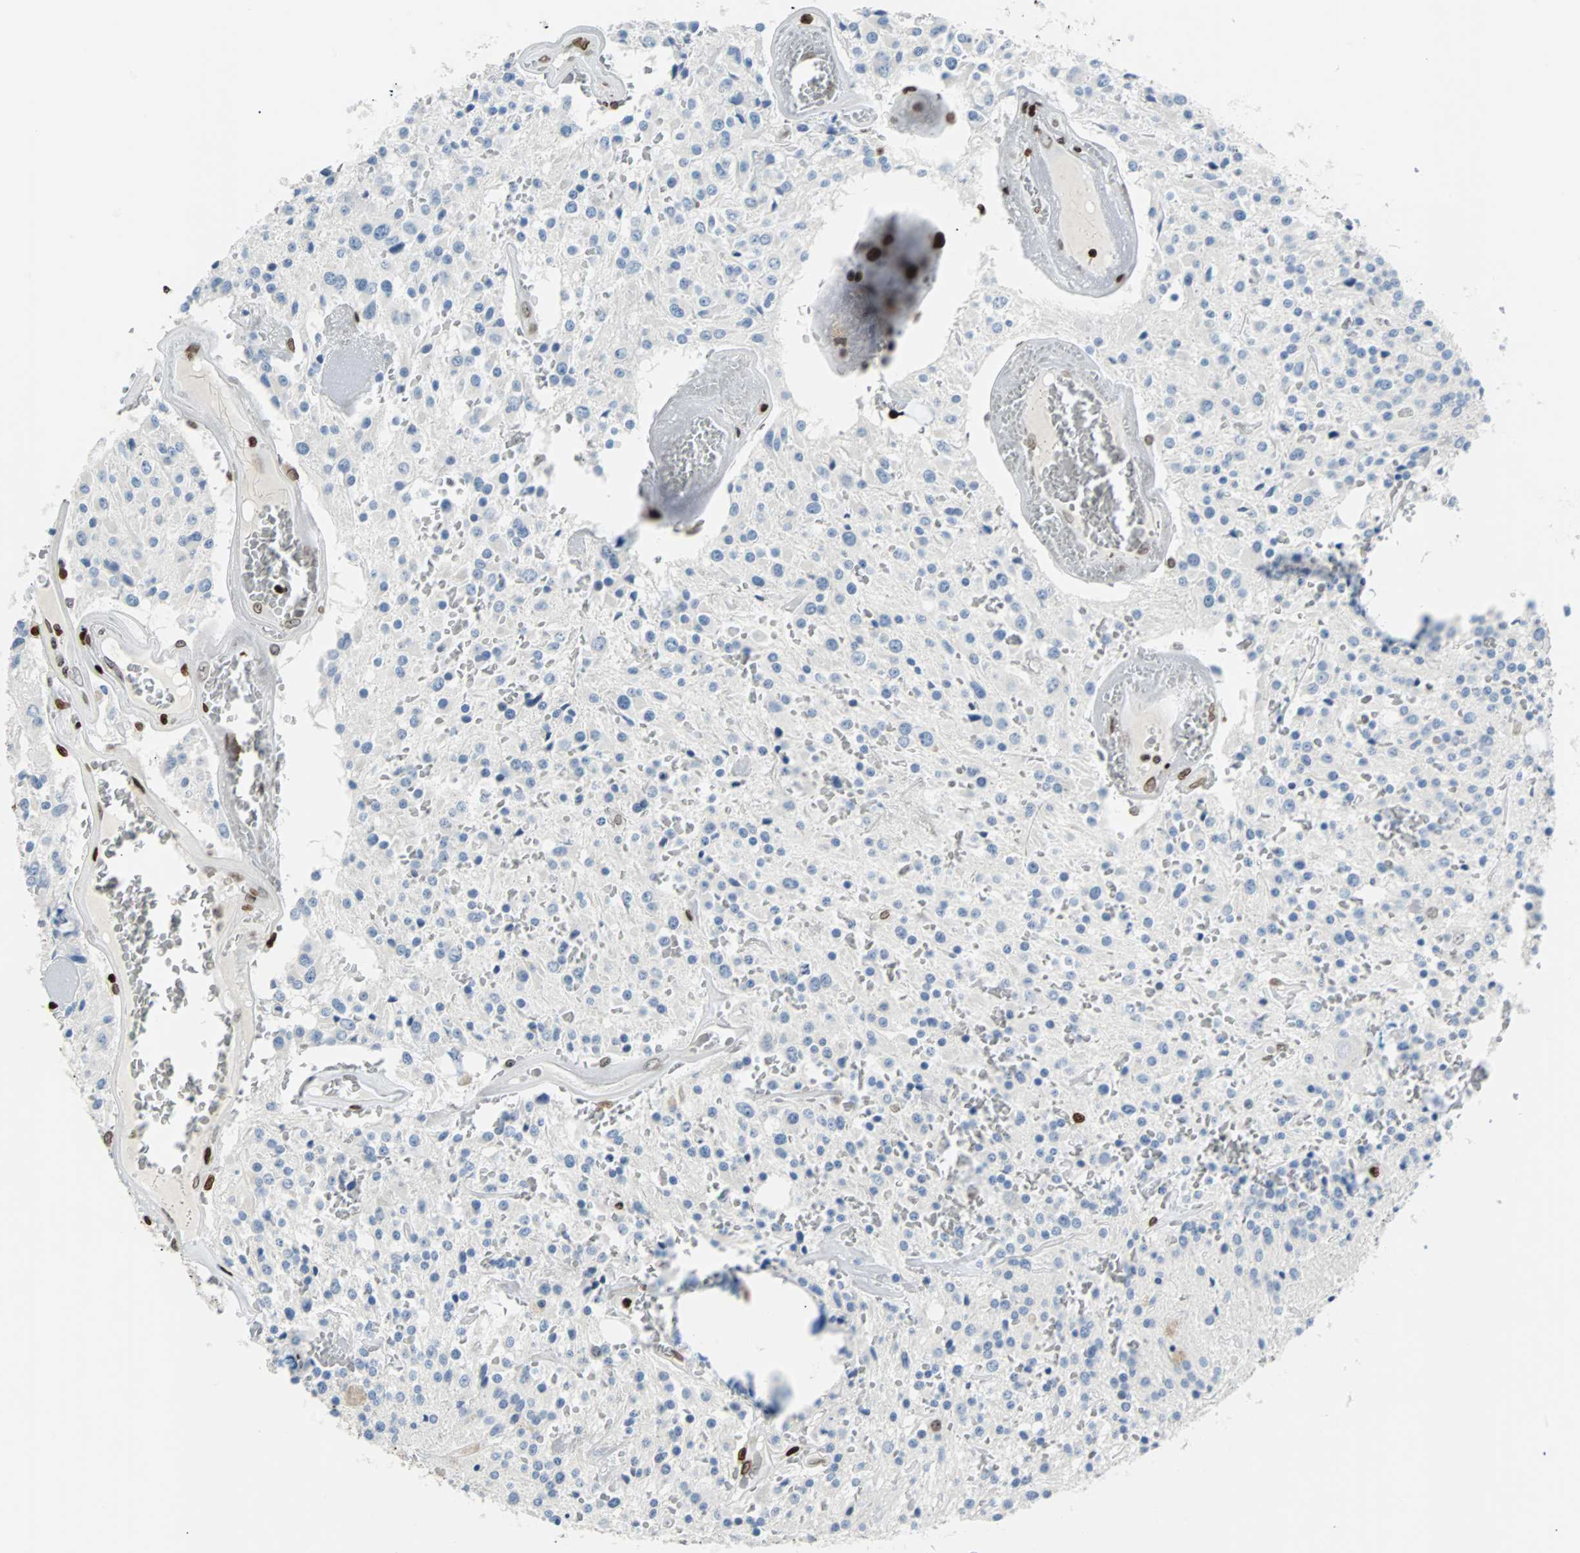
{"staining": {"intensity": "negative", "quantity": "none", "location": "none"}, "tissue": "glioma", "cell_type": "Tumor cells", "image_type": "cancer", "snomed": [{"axis": "morphology", "description": "Glioma, malignant, Low grade"}, {"axis": "topography", "description": "Brain"}], "caption": "A photomicrograph of human glioma is negative for staining in tumor cells. The staining was performed using DAB to visualize the protein expression in brown, while the nuclei were stained in blue with hematoxylin (Magnification: 20x).", "gene": "ZNF131", "patient": {"sex": "male", "age": 58}}